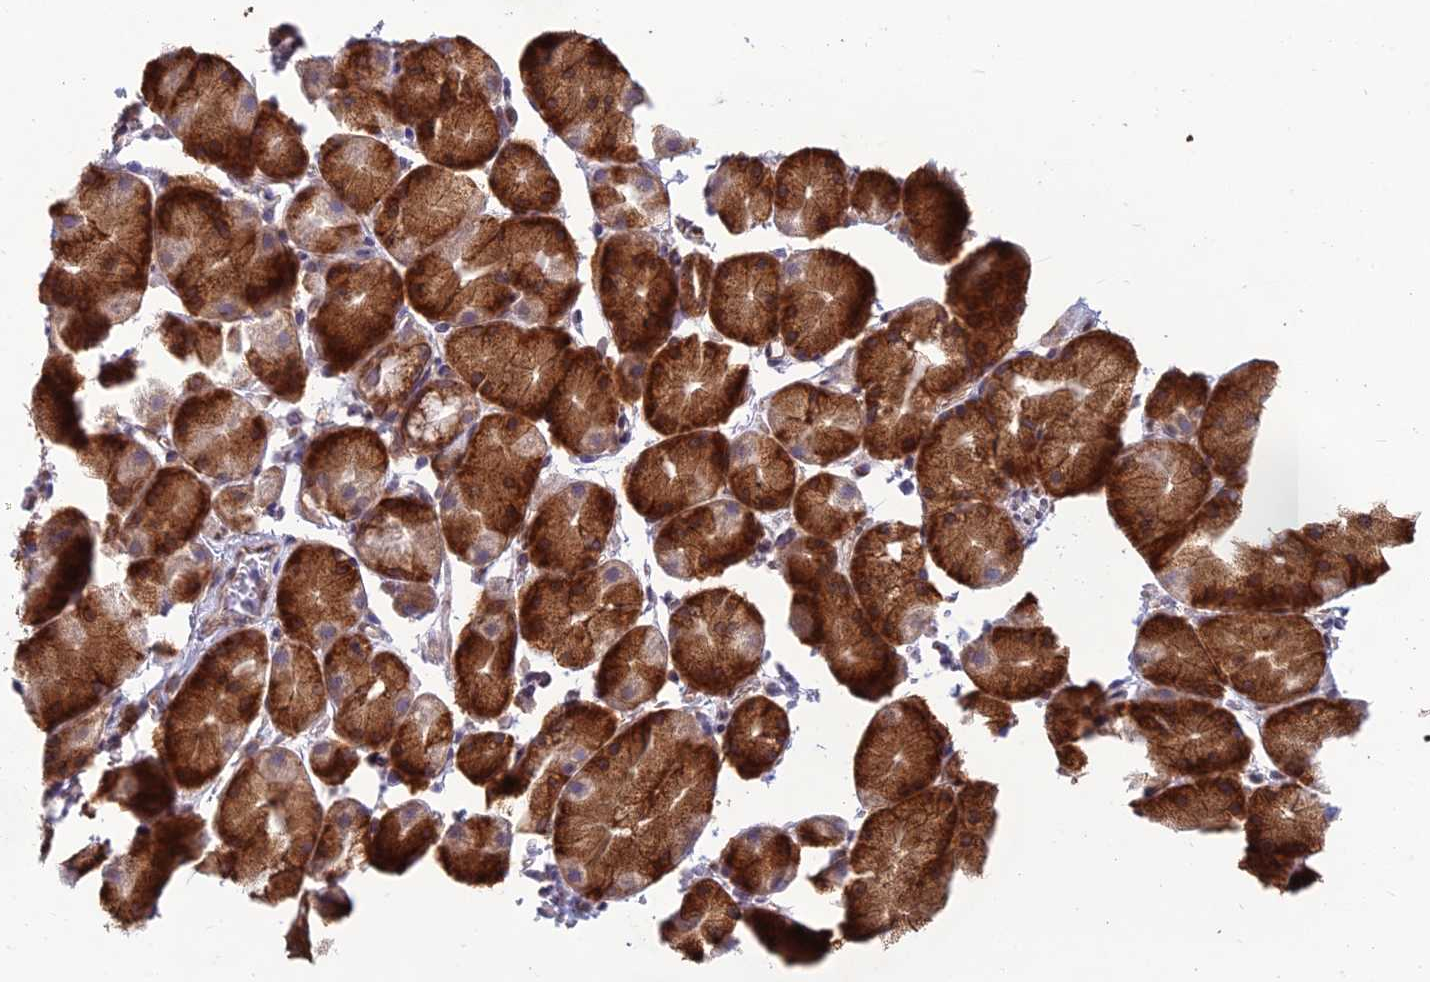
{"staining": {"intensity": "strong", "quantity": ">75%", "location": "cytoplasmic/membranous"}, "tissue": "stomach", "cell_type": "Glandular cells", "image_type": "normal", "snomed": [{"axis": "morphology", "description": "Normal tissue, NOS"}, {"axis": "topography", "description": "Stomach, upper"}, {"axis": "topography", "description": "Stomach"}], "caption": "Immunohistochemical staining of normal stomach reveals >75% levels of strong cytoplasmic/membranous protein positivity in approximately >75% of glandular cells.", "gene": "RPL17", "patient": {"sex": "male", "age": 47}}